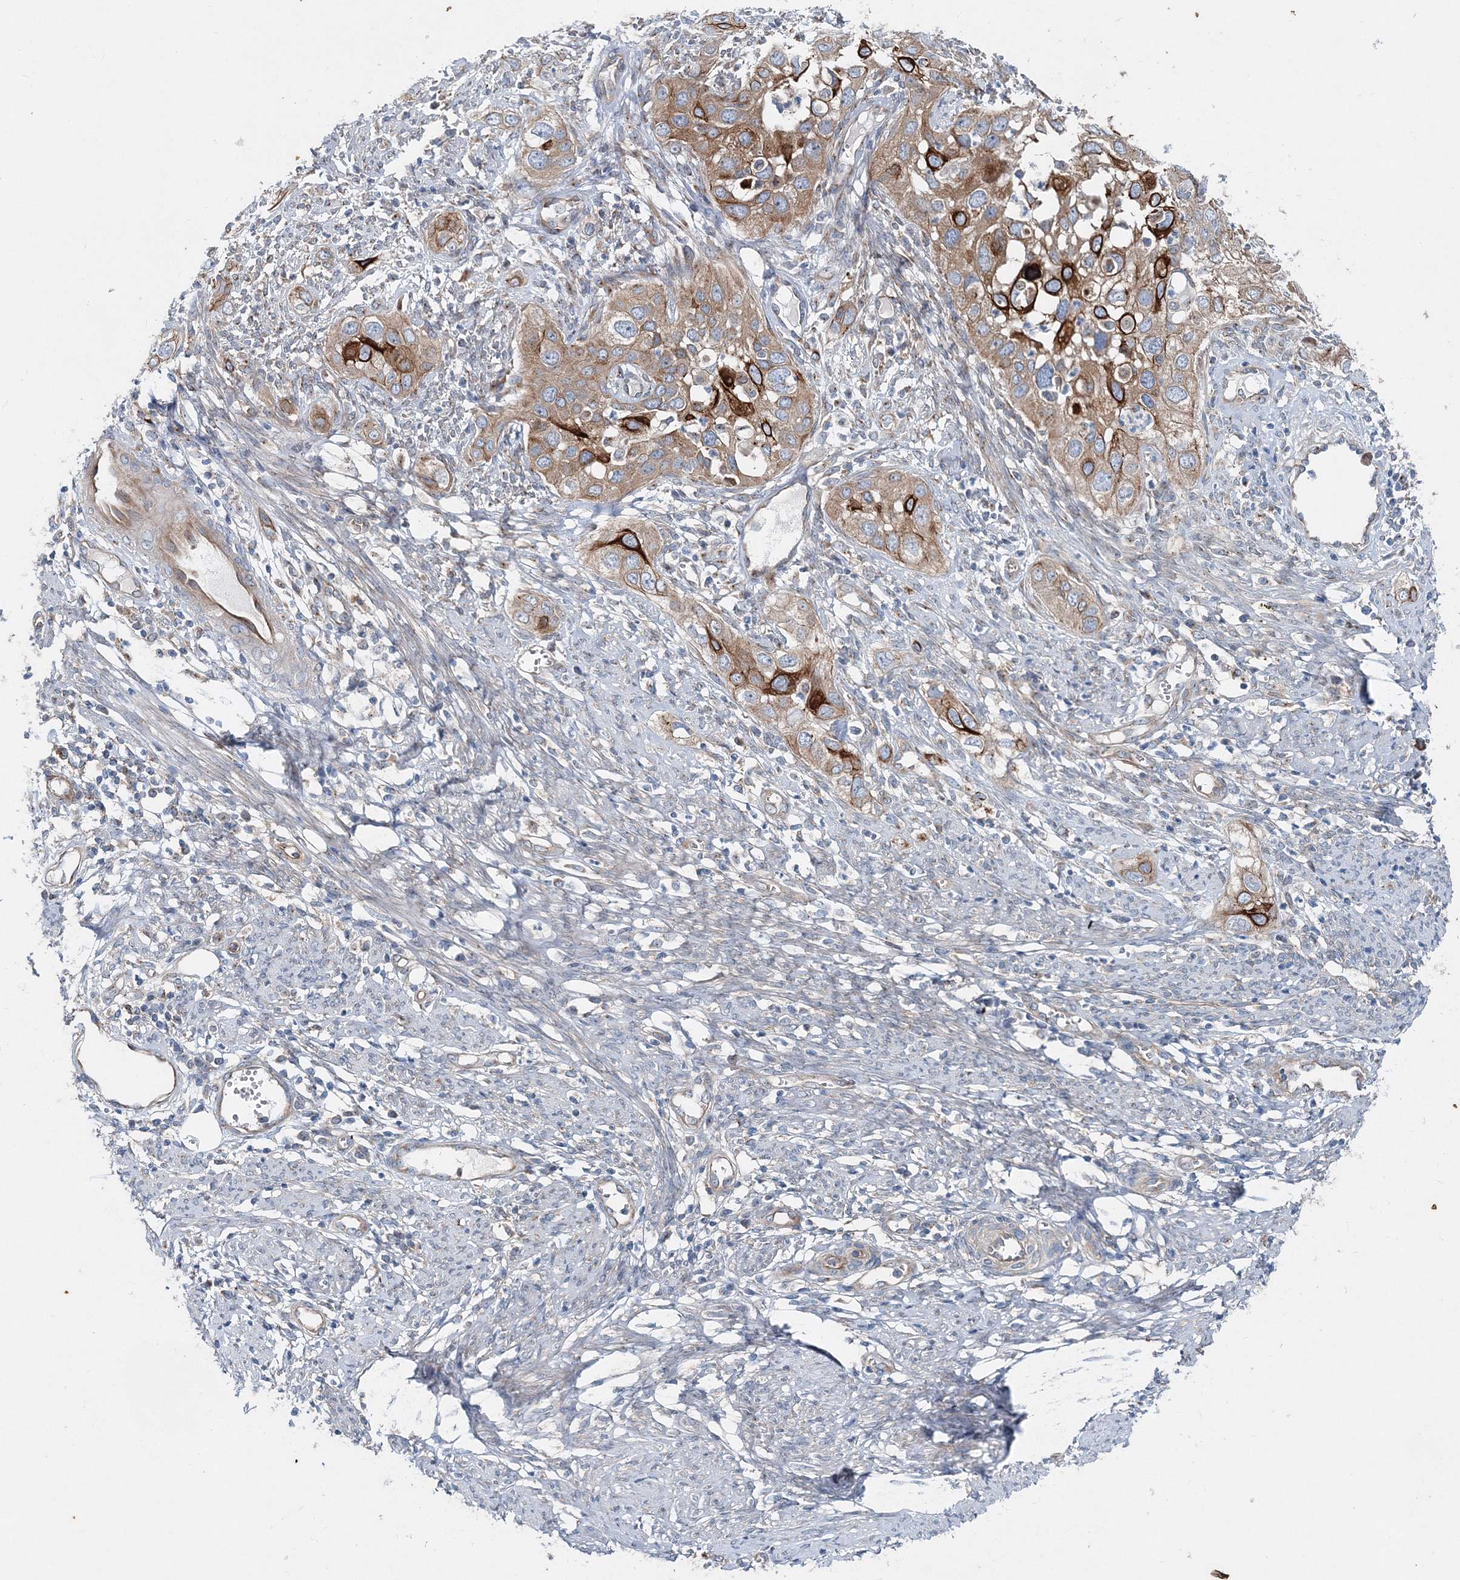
{"staining": {"intensity": "moderate", "quantity": ">75%", "location": "cytoplasmic/membranous"}, "tissue": "cervical cancer", "cell_type": "Tumor cells", "image_type": "cancer", "snomed": [{"axis": "morphology", "description": "Squamous cell carcinoma, NOS"}, {"axis": "topography", "description": "Cervix"}], "caption": "Cervical cancer was stained to show a protein in brown. There is medium levels of moderate cytoplasmic/membranous staining in about >75% of tumor cells. (brown staining indicates protein expression, while blue staining denotes nuclei).", "gene": "MPHOSPH9", "patient": {"sex": "female", "age": 34}}